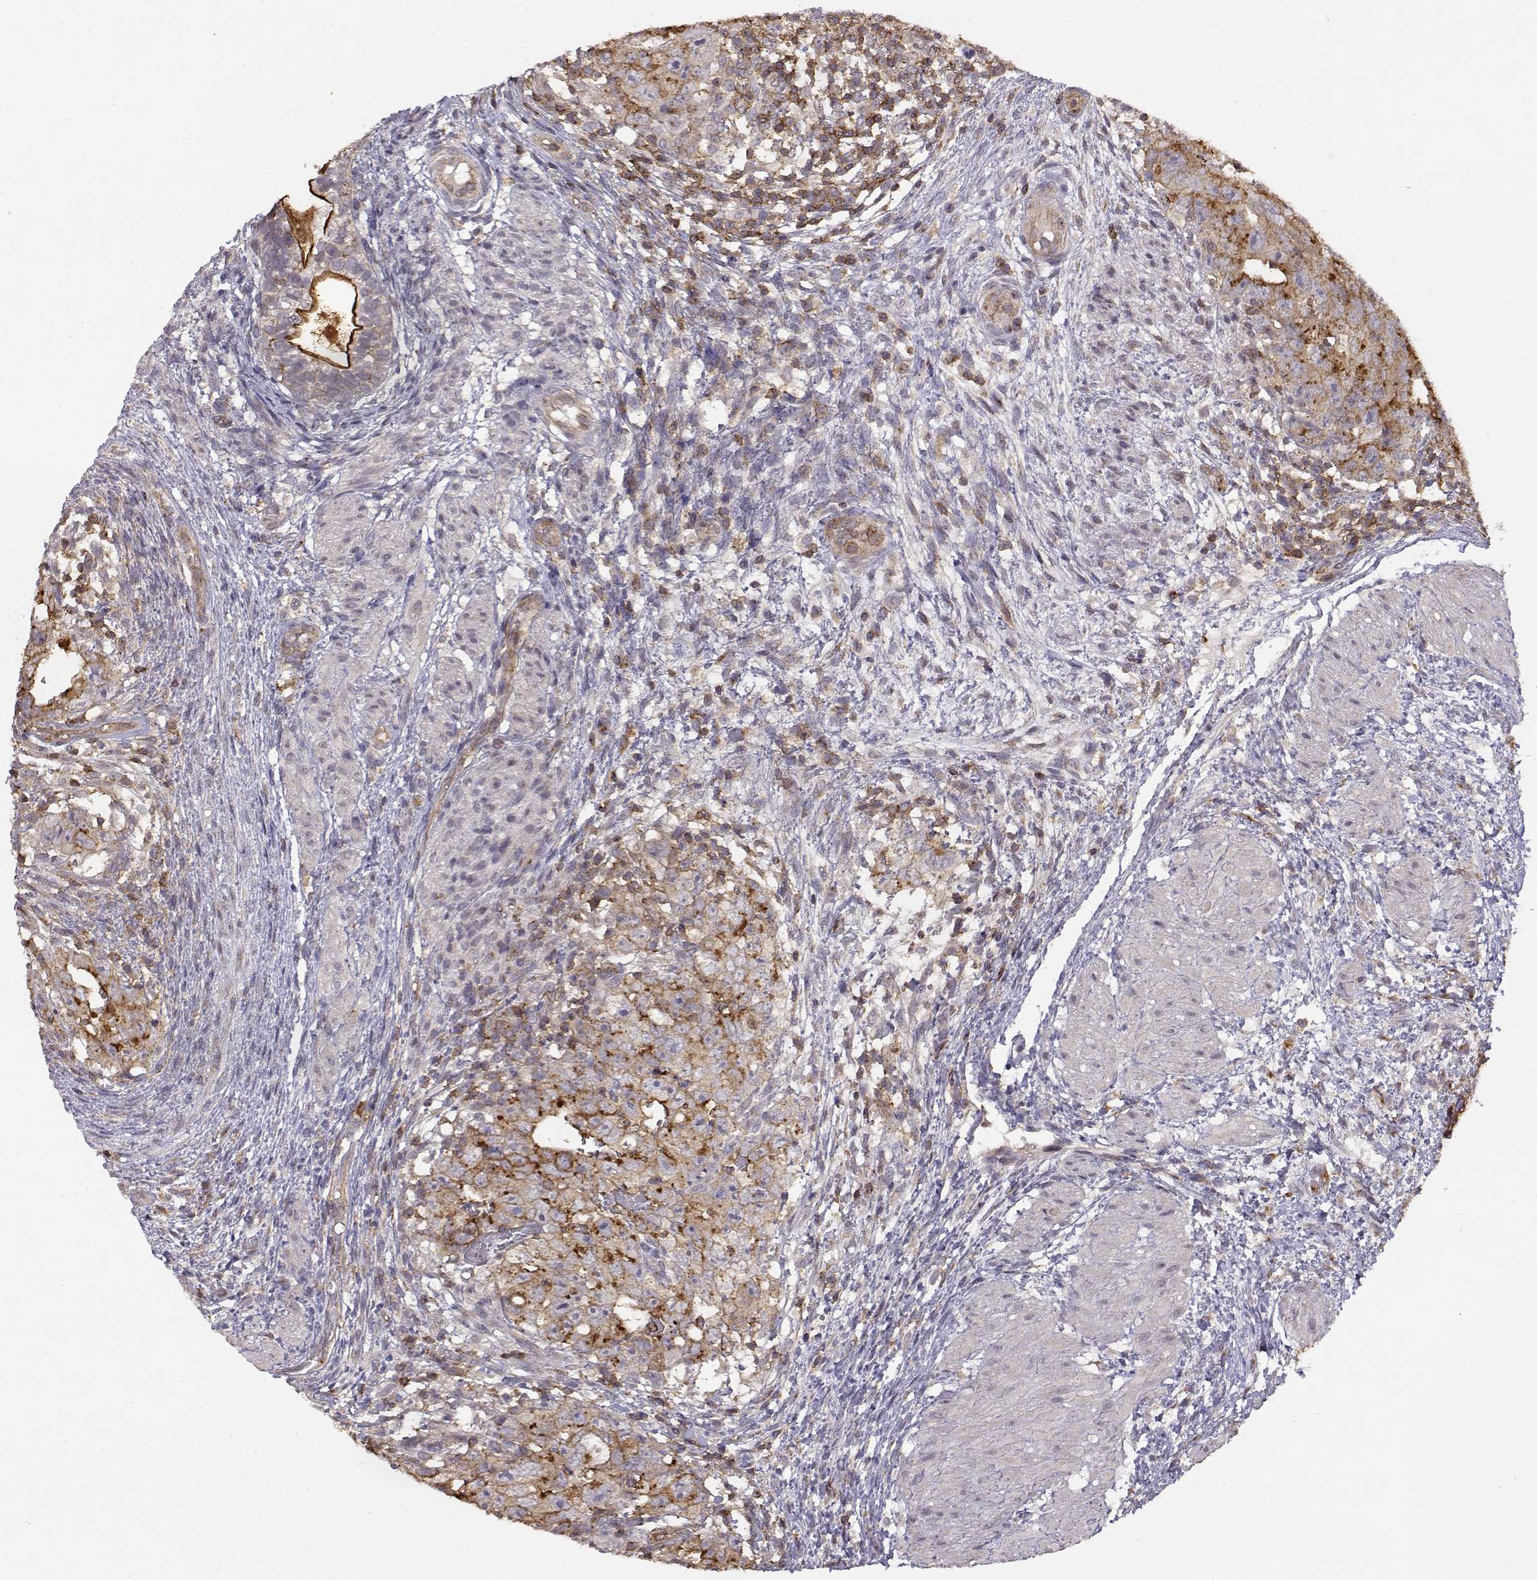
{"staining": {"intensity": "strong", "quantity": "<25%", "location": "cytoplasmic/membranous"}, "tissue": "testis cancer", "cell_type": "Tumor cells", "image_type": "cancer", "snomed": [{"axis": "morphology", "description": "Normal tissue, NOS"}, {"axis": "morphology", "description": "Carcinoma, Embryonal, NOS"}, {"axis": "topography", "description": "Testis"}, {"axis": "topography", "description": "Epididymis"}], "caption": "Testis embryonal carcinoma was stained to show a protein in brown. There is medium levels of strong cytoplasmic/membranous staining in about <25% of tumor cells.", "gene": "IFITM1", "patient": {"sex": "male", "age": 24}}